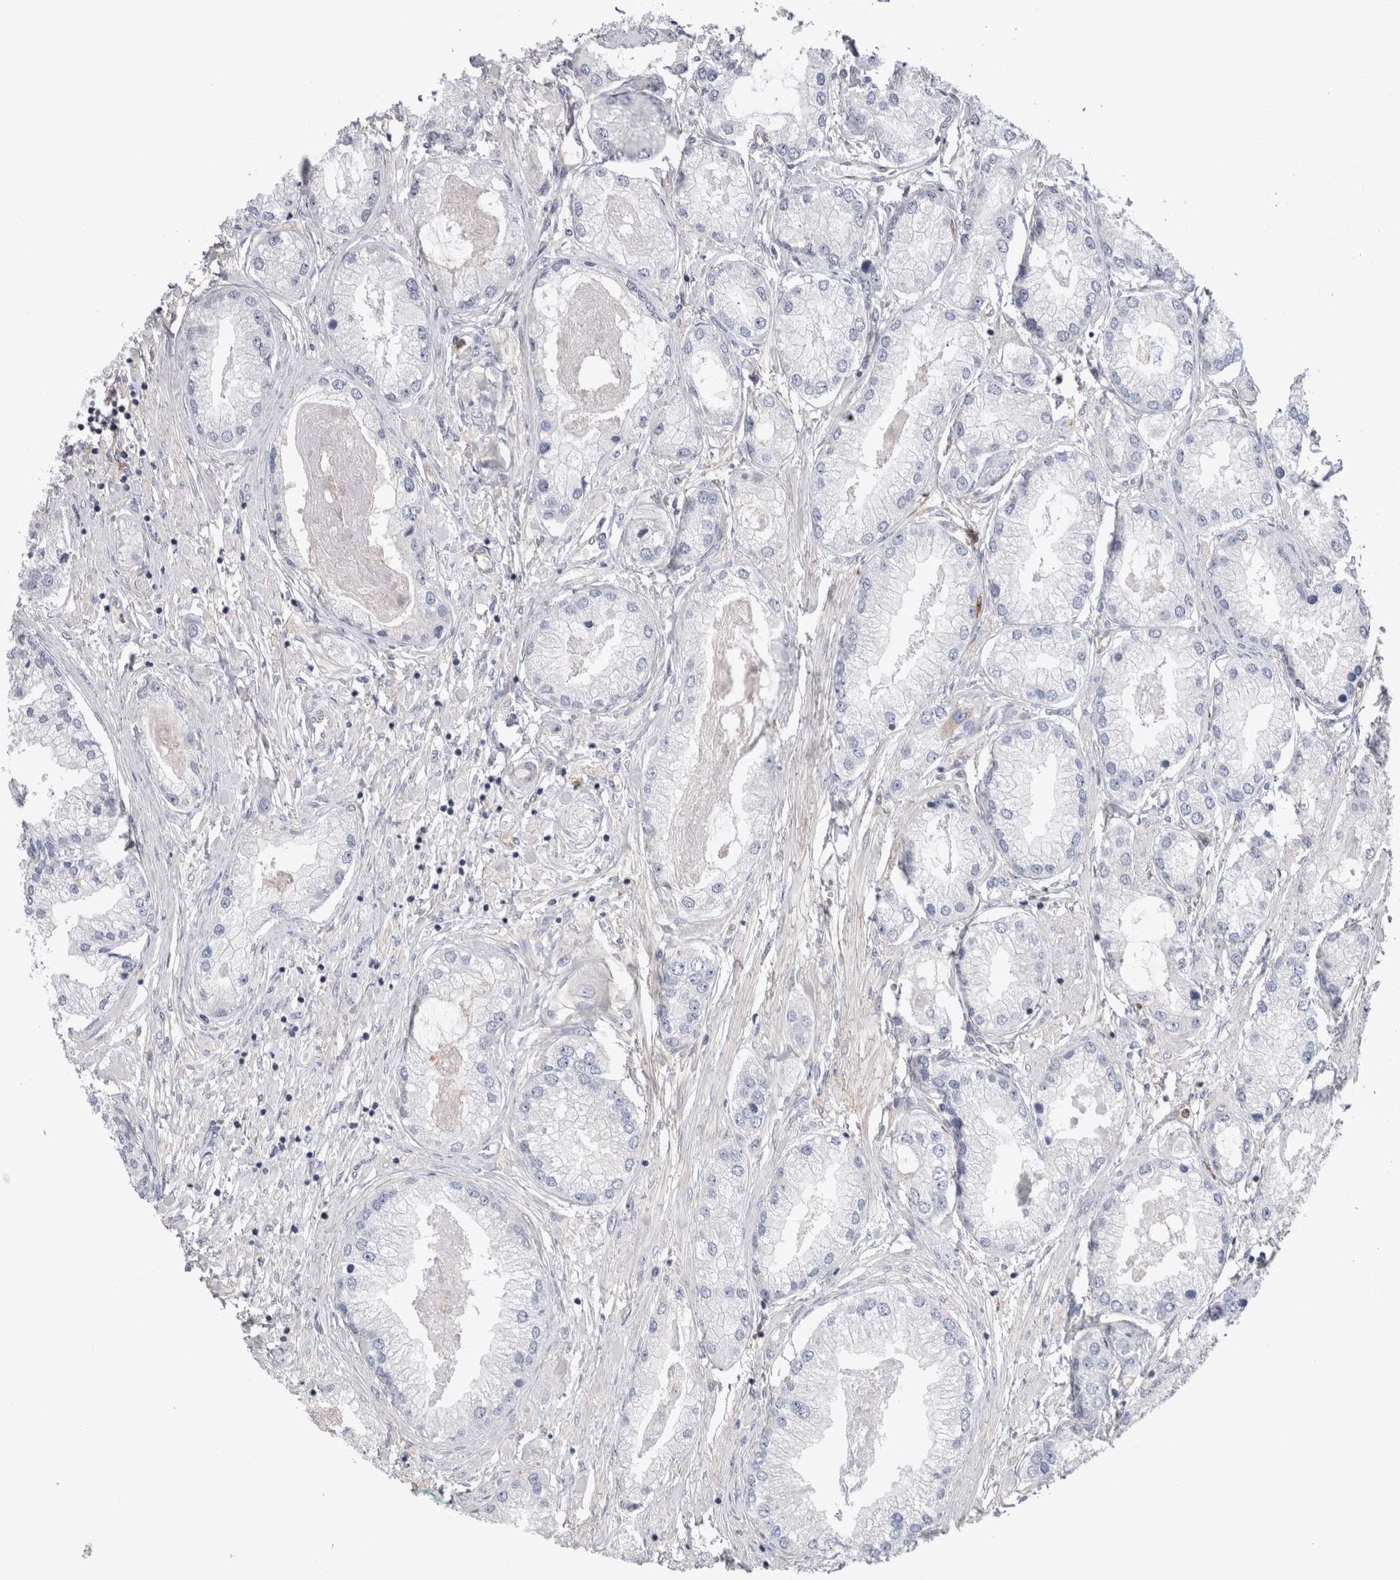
{"staining": {"intensity": "negative", "quantity": "none", "location": "none"}, "tissue": "prostate cancer", "cell_type": "Tumor cells", "image_type": "cancer", "snomed": [{"axis": "morphology", "description": "Adenocarcinoma, Low grade"}, {"axis": "topography", "description": "Prostate"}], "caption": "DAB (3,3'-diaminobenzidine) immunohistochemical staining of human prostate cancer demonstrates no significant staining in tumor cells.", "gene": "RAB11FIP1", "patient": {"sex": "male", "age": 62}}